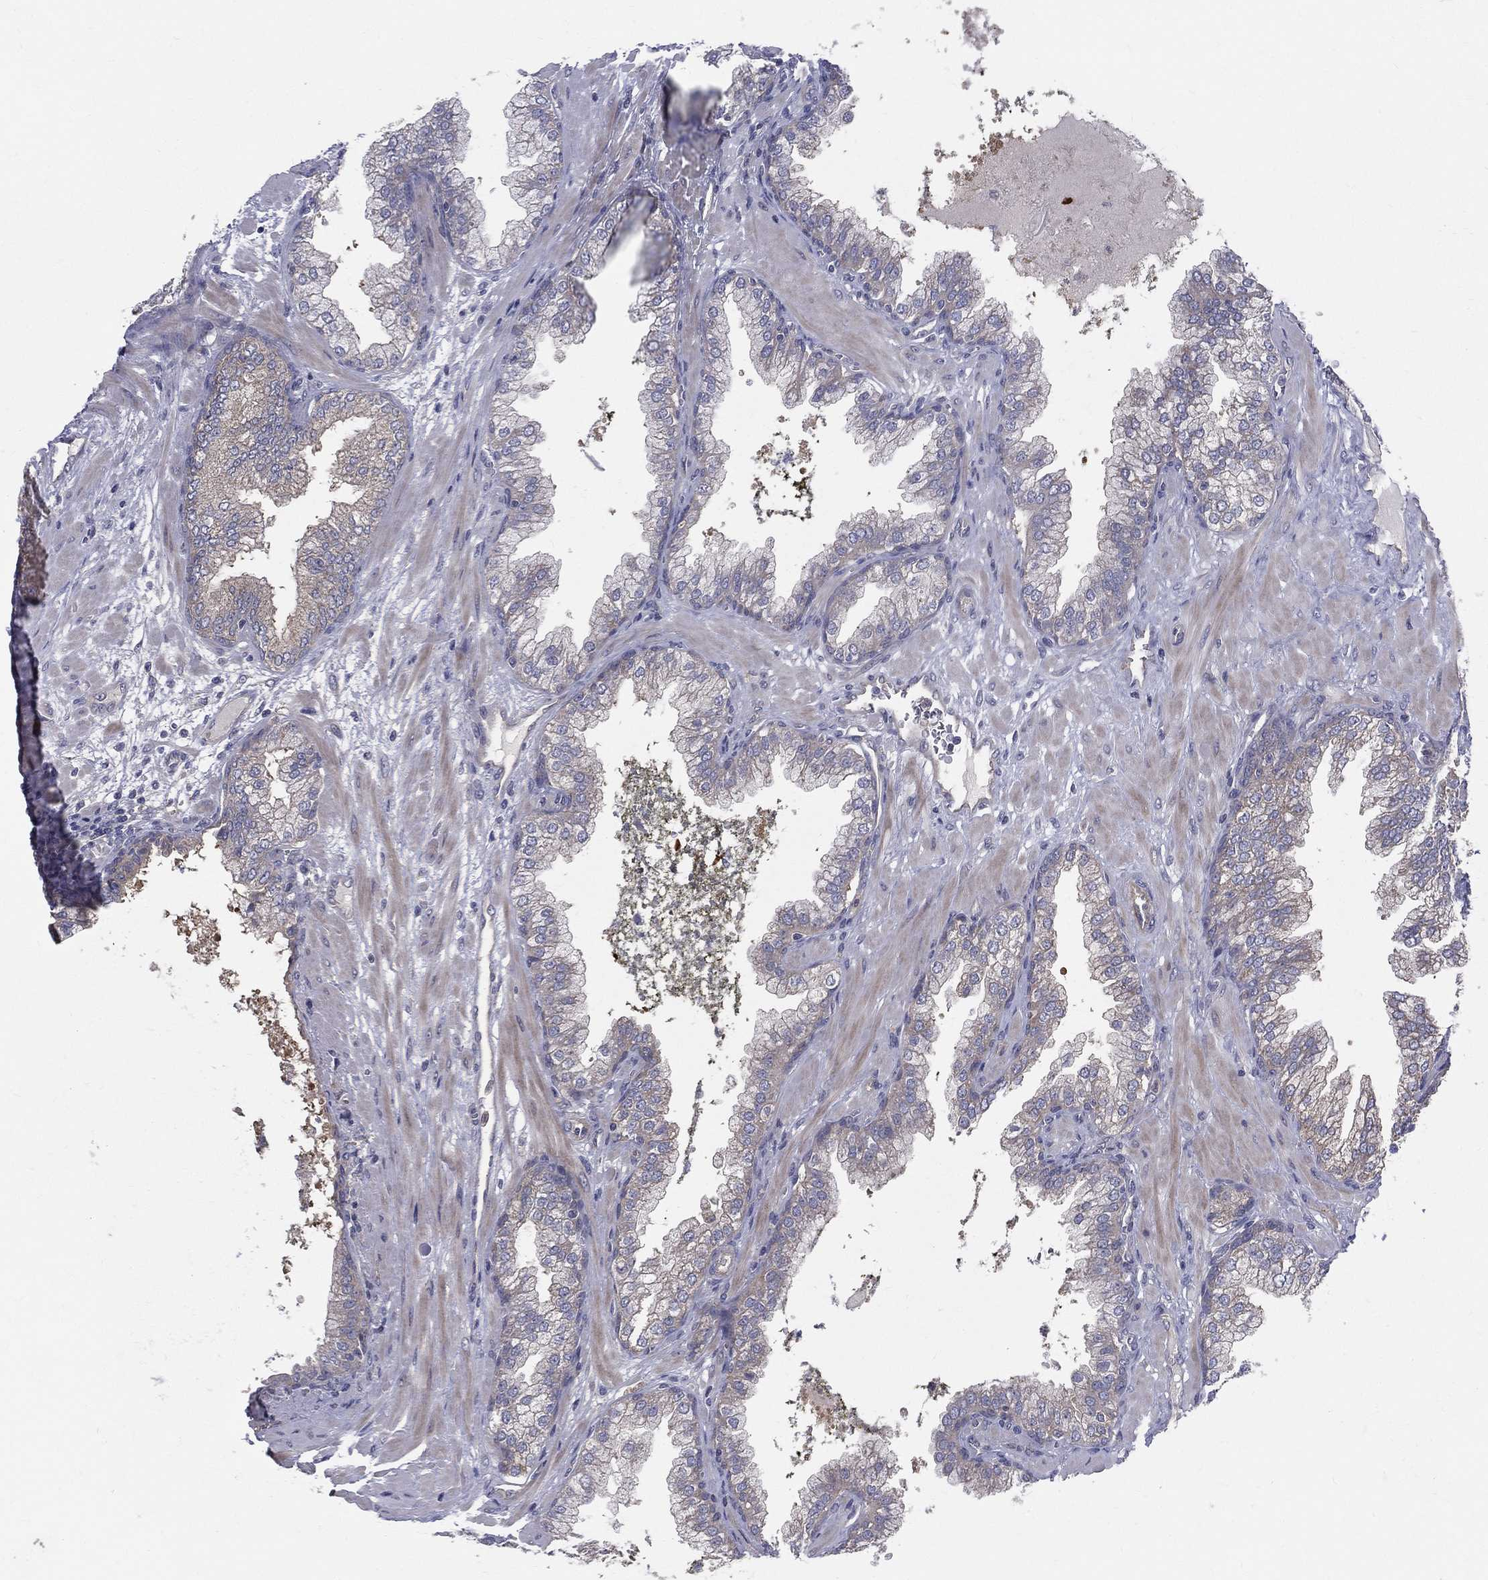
{"staining": {"intensity": "moderate", "quantity": "<25%", "location": "cytoplasmic/membranous"}, "tissue": "prostate cancer", "cell_type": "Tumor cells", "image_type": "cancer", "snomed": [{"axis": "morphology", "description": "Adenocarcinoma, Low grade"}, {"axis": "topography", "description": "Prostate"}], "caption": "IHC (DAB) staining of low-grade adenocarcinoma (prostate) demonstrates moderate cytoplasmic/membranous protein positivity in about <25% of tumor cells.", "gene": "POMZP3", "patient": {"sex": "male", "age": 62}}